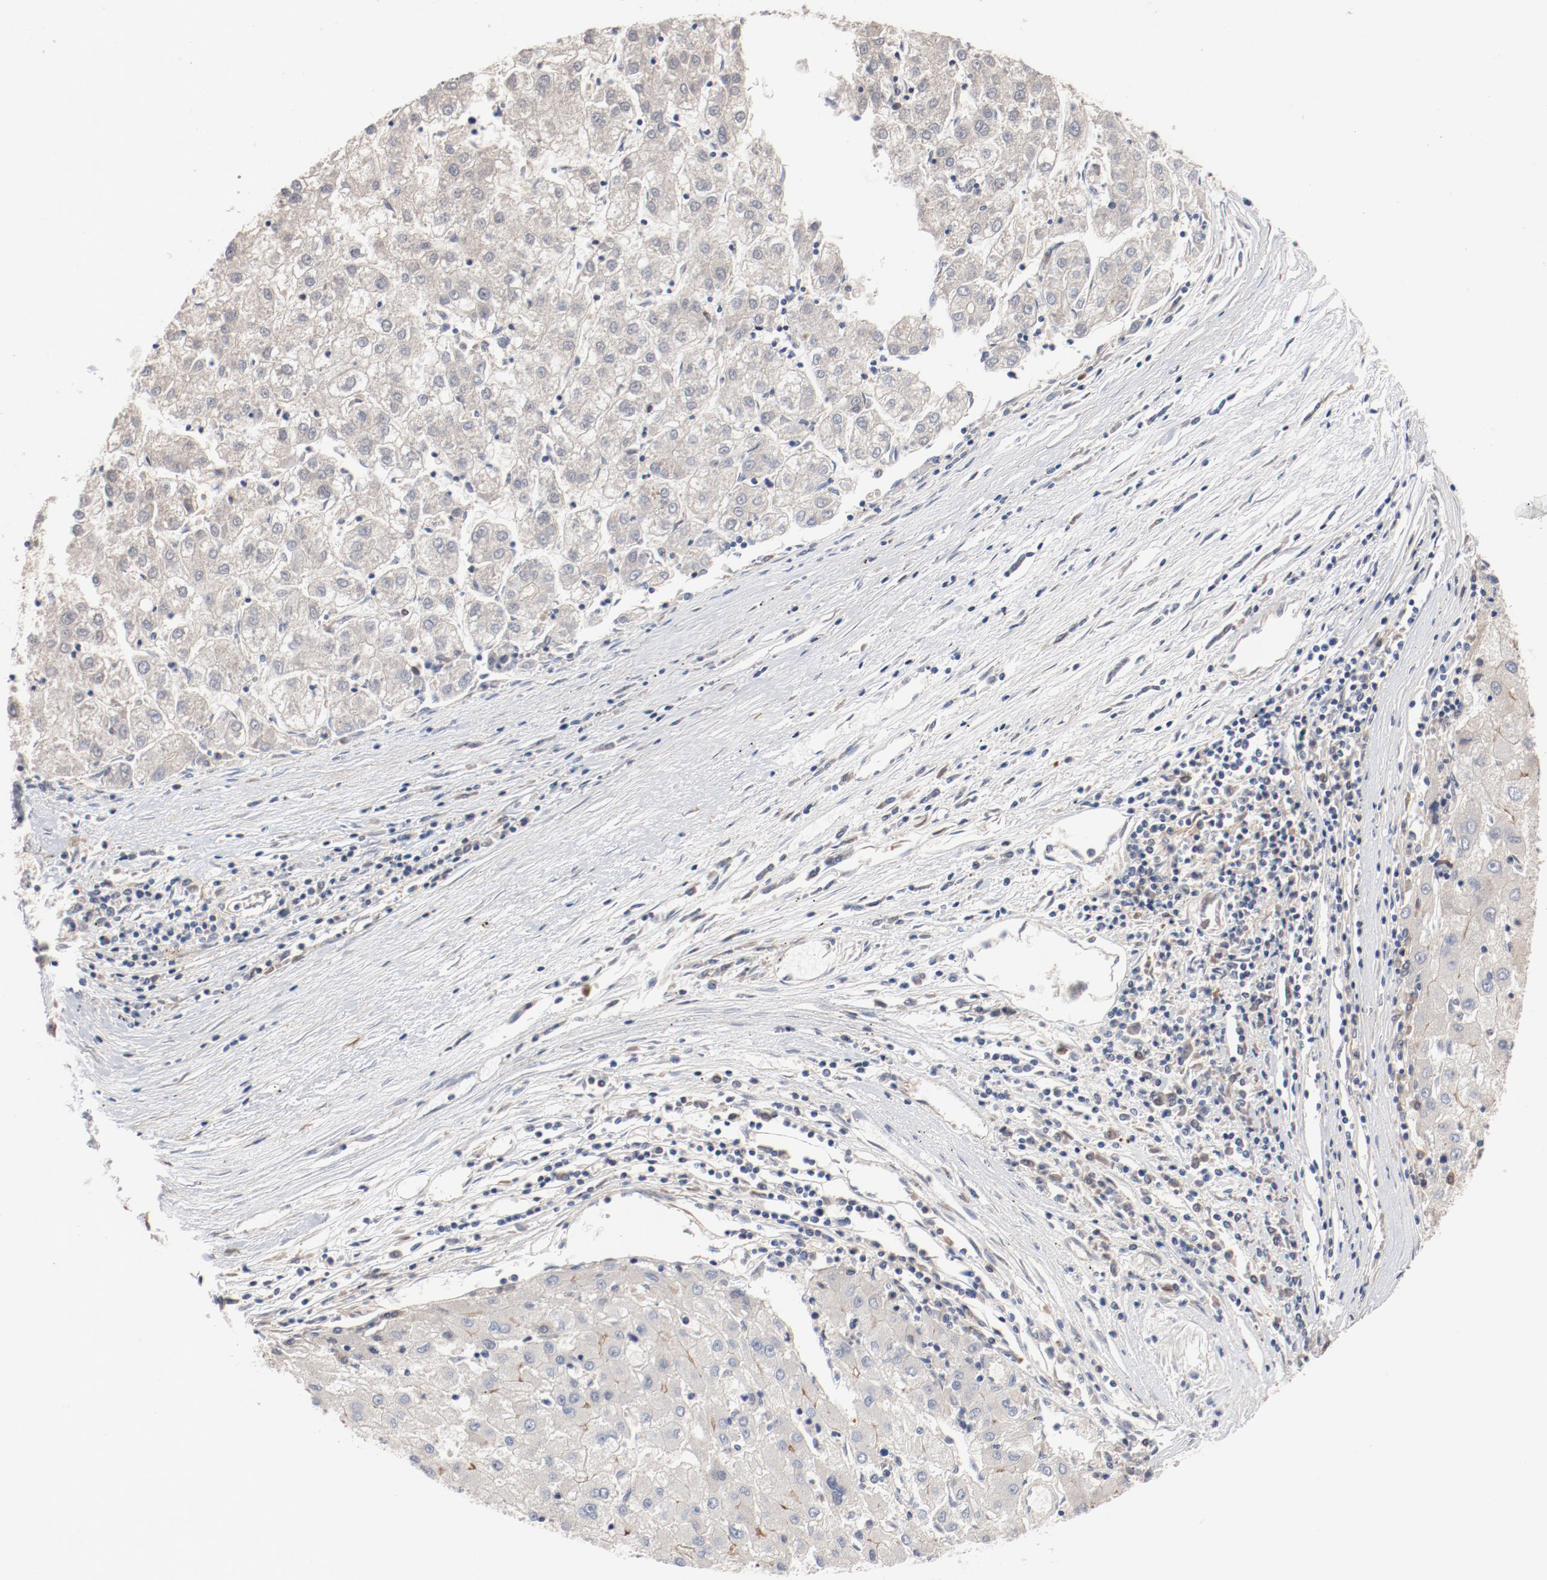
{"staining": {"intensity": "negative", "quantity": "none", "location": "none"}, "tissue": "liver cancer", "cell_type": "Tumor cells", "image_type": "cancer", "snomed": [{"axis": "morphology", "description": "Carcinoma, Hepatocellular, NOS"}, {"axis": "topography", "description": "Liver"}], "caption": "IHC histopathology image of neoplastic tissue: liver cancer (hepatocellular carcinoma) stained with DAB (3,3'-diaminobenzidine) exhibits no significant protein positivity in tumor cells.", "gene": "PITPNM2", "patient": {"sex": "male", "age": 72}}